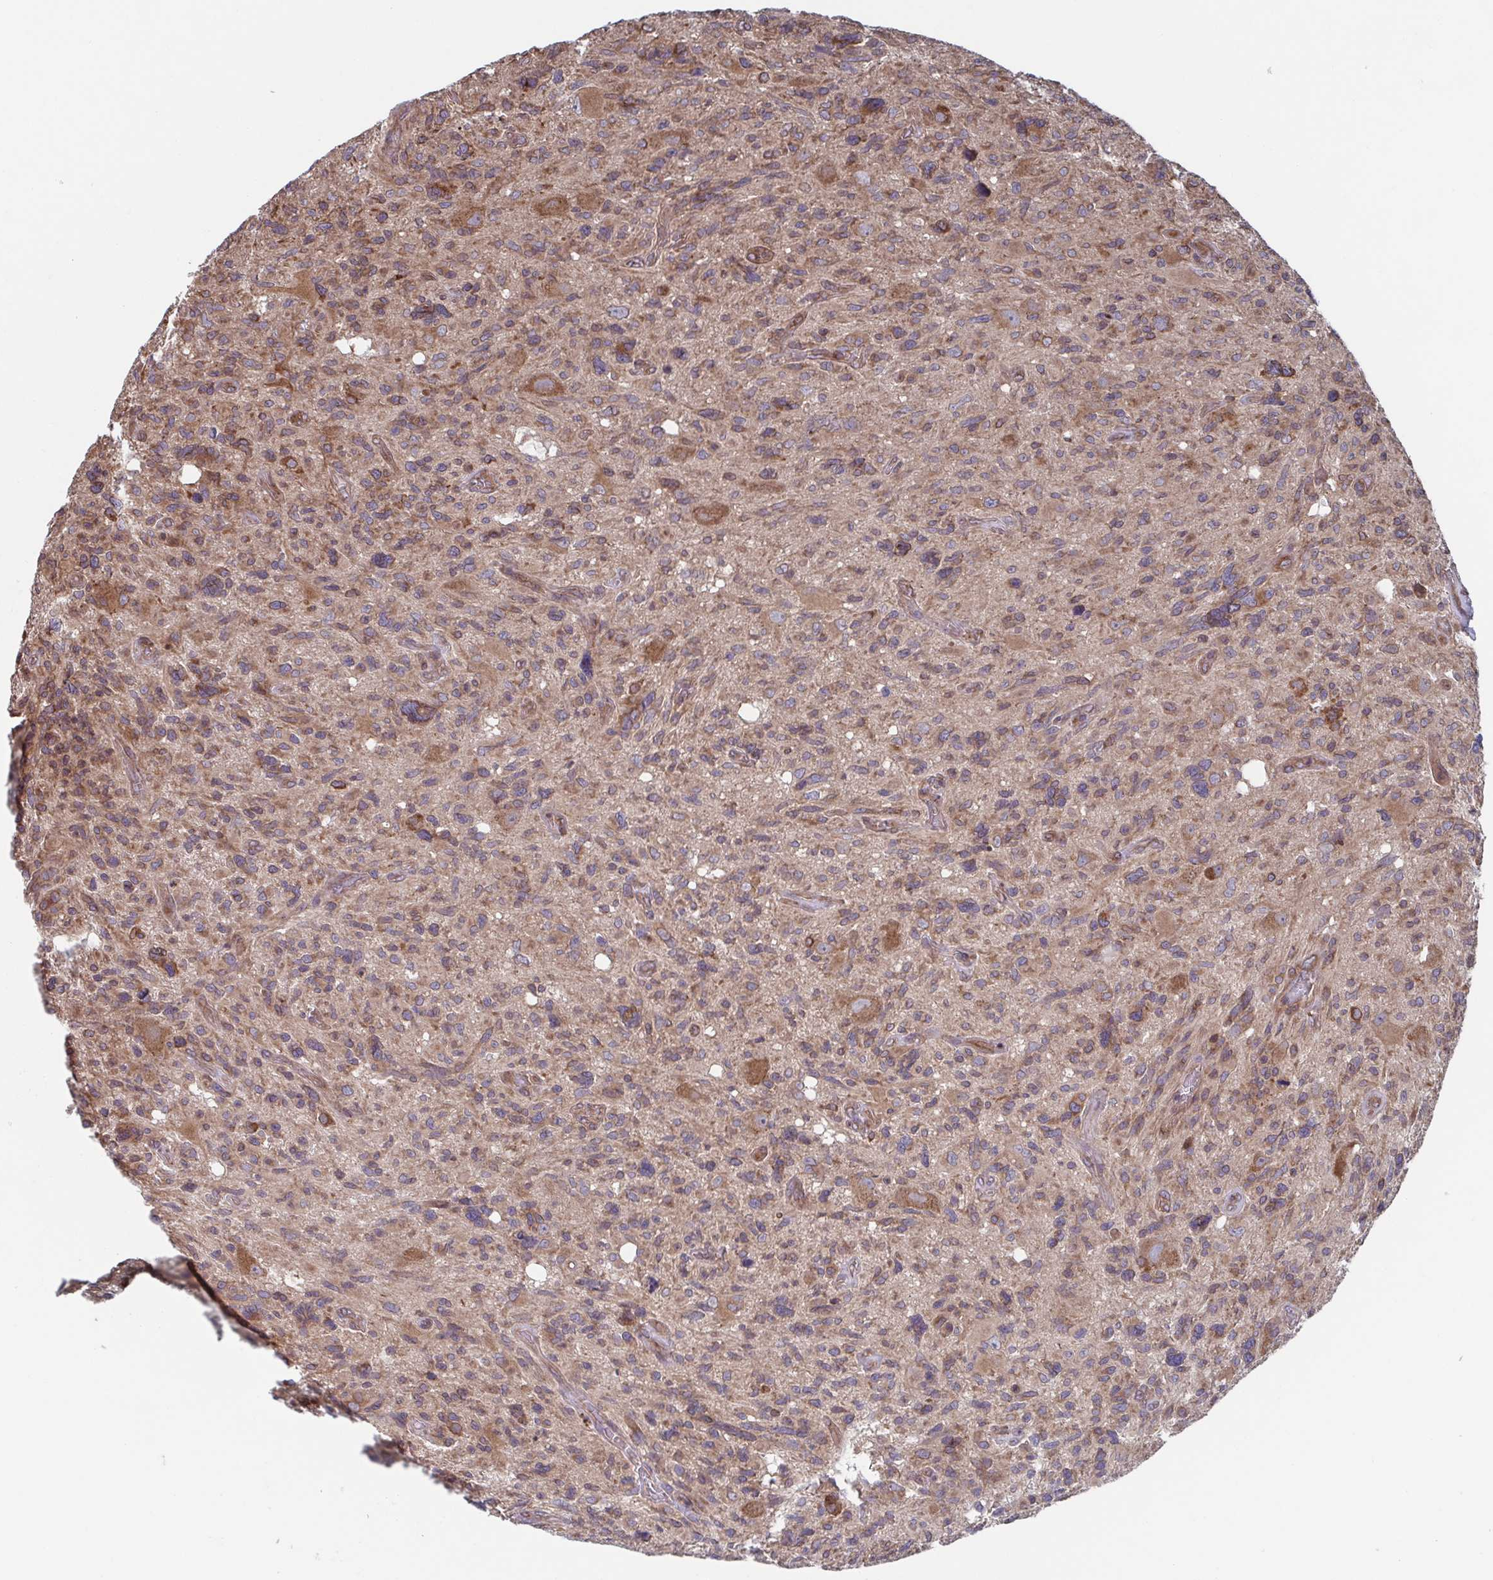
{"staining": {"intensity": "moderate", "quantity": ">75%", "location": "cytoplasmic/membranous"}, "tissue": "glioma", "cell_type": "Tumor cells", "image_type": "cancer", "snomed": [{"axis": "morphology", "description": "Glioma, malignant, High grade"}, {"axis": "topography", "description": "Brain"}], "caption": "A brown stain shows moderate cytoplasmic/membranous positivity of a protein in human malignant glioma (high-grade) tumor cells.", "gene": "COPB1", "patient": {"sex": "male", "age": 49}}